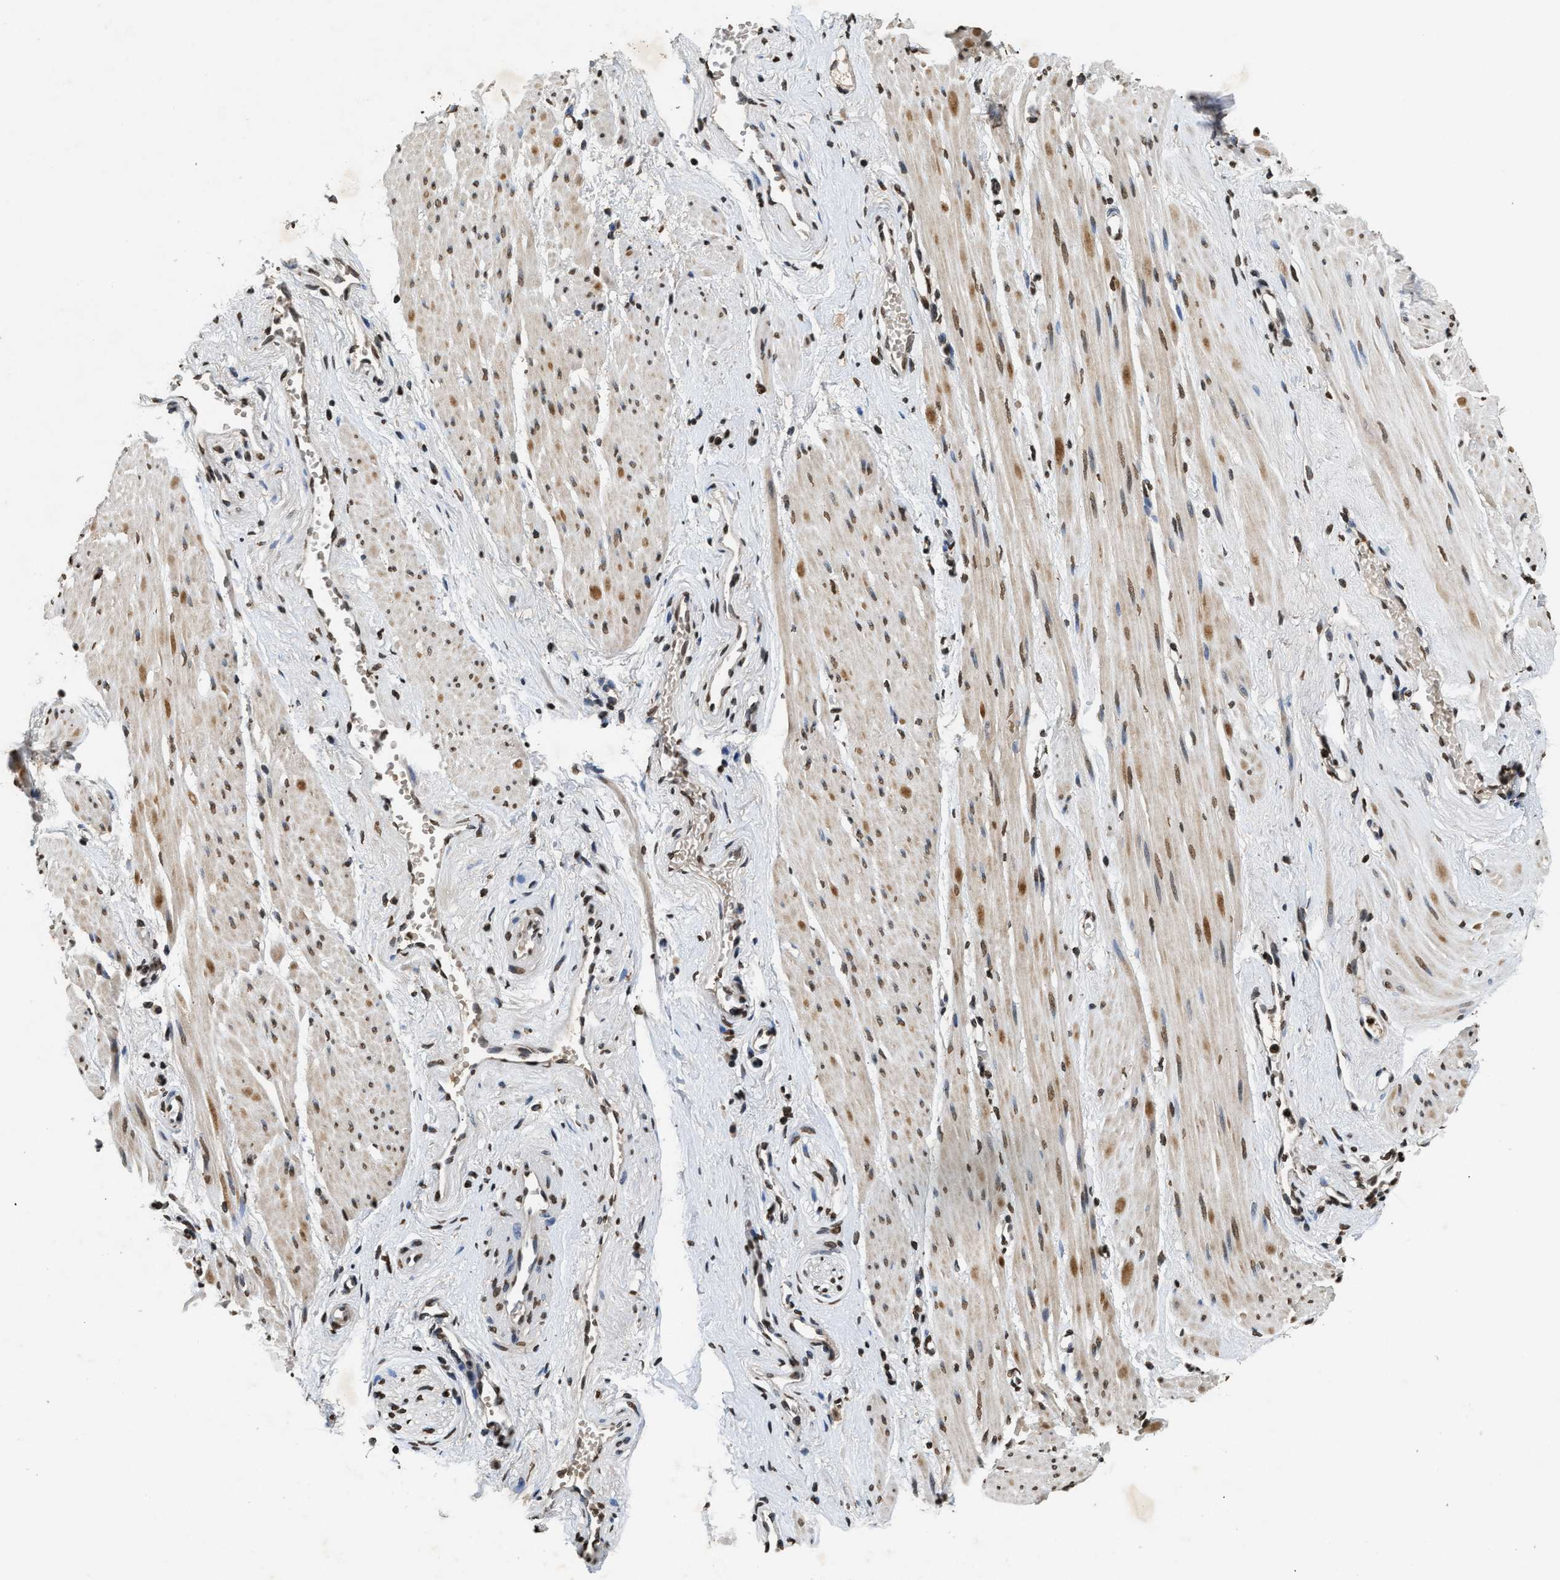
{"staining": {"intensity": "moderate", "quantity": ">75%", "location": "nuclear"}, "tissue": "adipose tissue", "cell_type": "Adipocytes", "image_type": "normal", "snomed": [{"axis": "morphology", "description": "Normal tissue, NOS"}, {"axis": "topography", "description": "Soft tissue"}, {"axis": "topography", "description": "Vascular tissue"}], "caption": "A photomicrograph showing moderate nuclear positivity in approximately >75% of adipocytes in benign adipose tissue, as visualized by brown immunohistochemical staining.", "gene": "DNASE1L3", "patient": {"sex": "female", "age": 35}}